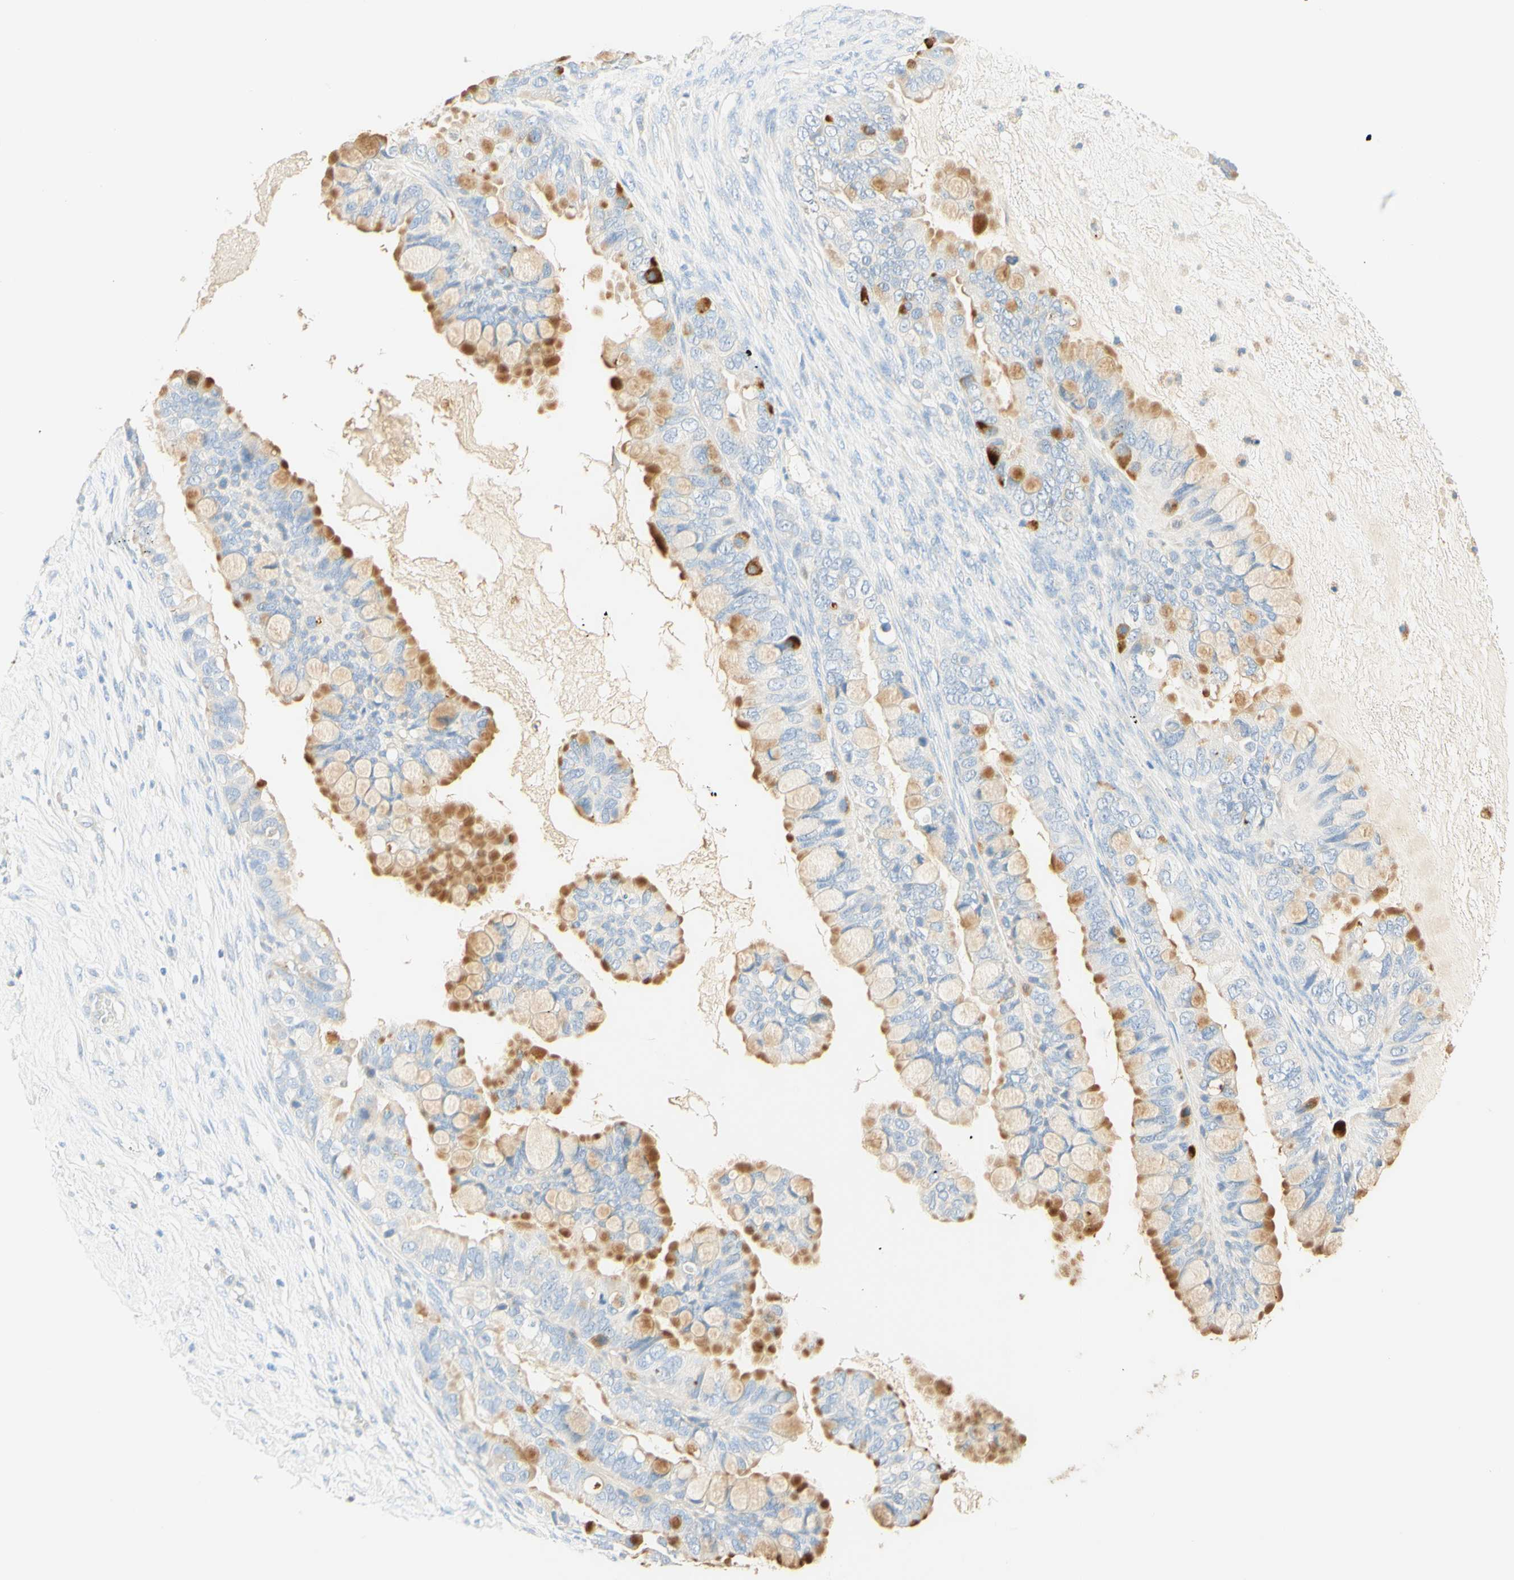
{"staining": {"intensity": "moderate", "quantity": ">75%", "location": "cytoplasmic/membranous"}, "tissue": "ovarian cancer", "cell_type": "Tumor cells", "image_type": "cancer", "snomed": [{"axis": "morphology", "description": "Cystadenocarcinoma, mucinous, NOS"}, {"axis": "topography", "description": "Ovary"}], "caption": "DAB immunohistochemical staining of human mucinous cystadenocarcinoma (ovarian) exhibits moderate cytoplasmic/membranous protein expression in approximately >75% of tumor cells. (Stains: DAB in brown, nuclei in blue, Microscopy: brightfield microscopy at high magnification).", "gene": "CD63", "patient": {"sex": "female", "age": 80}}